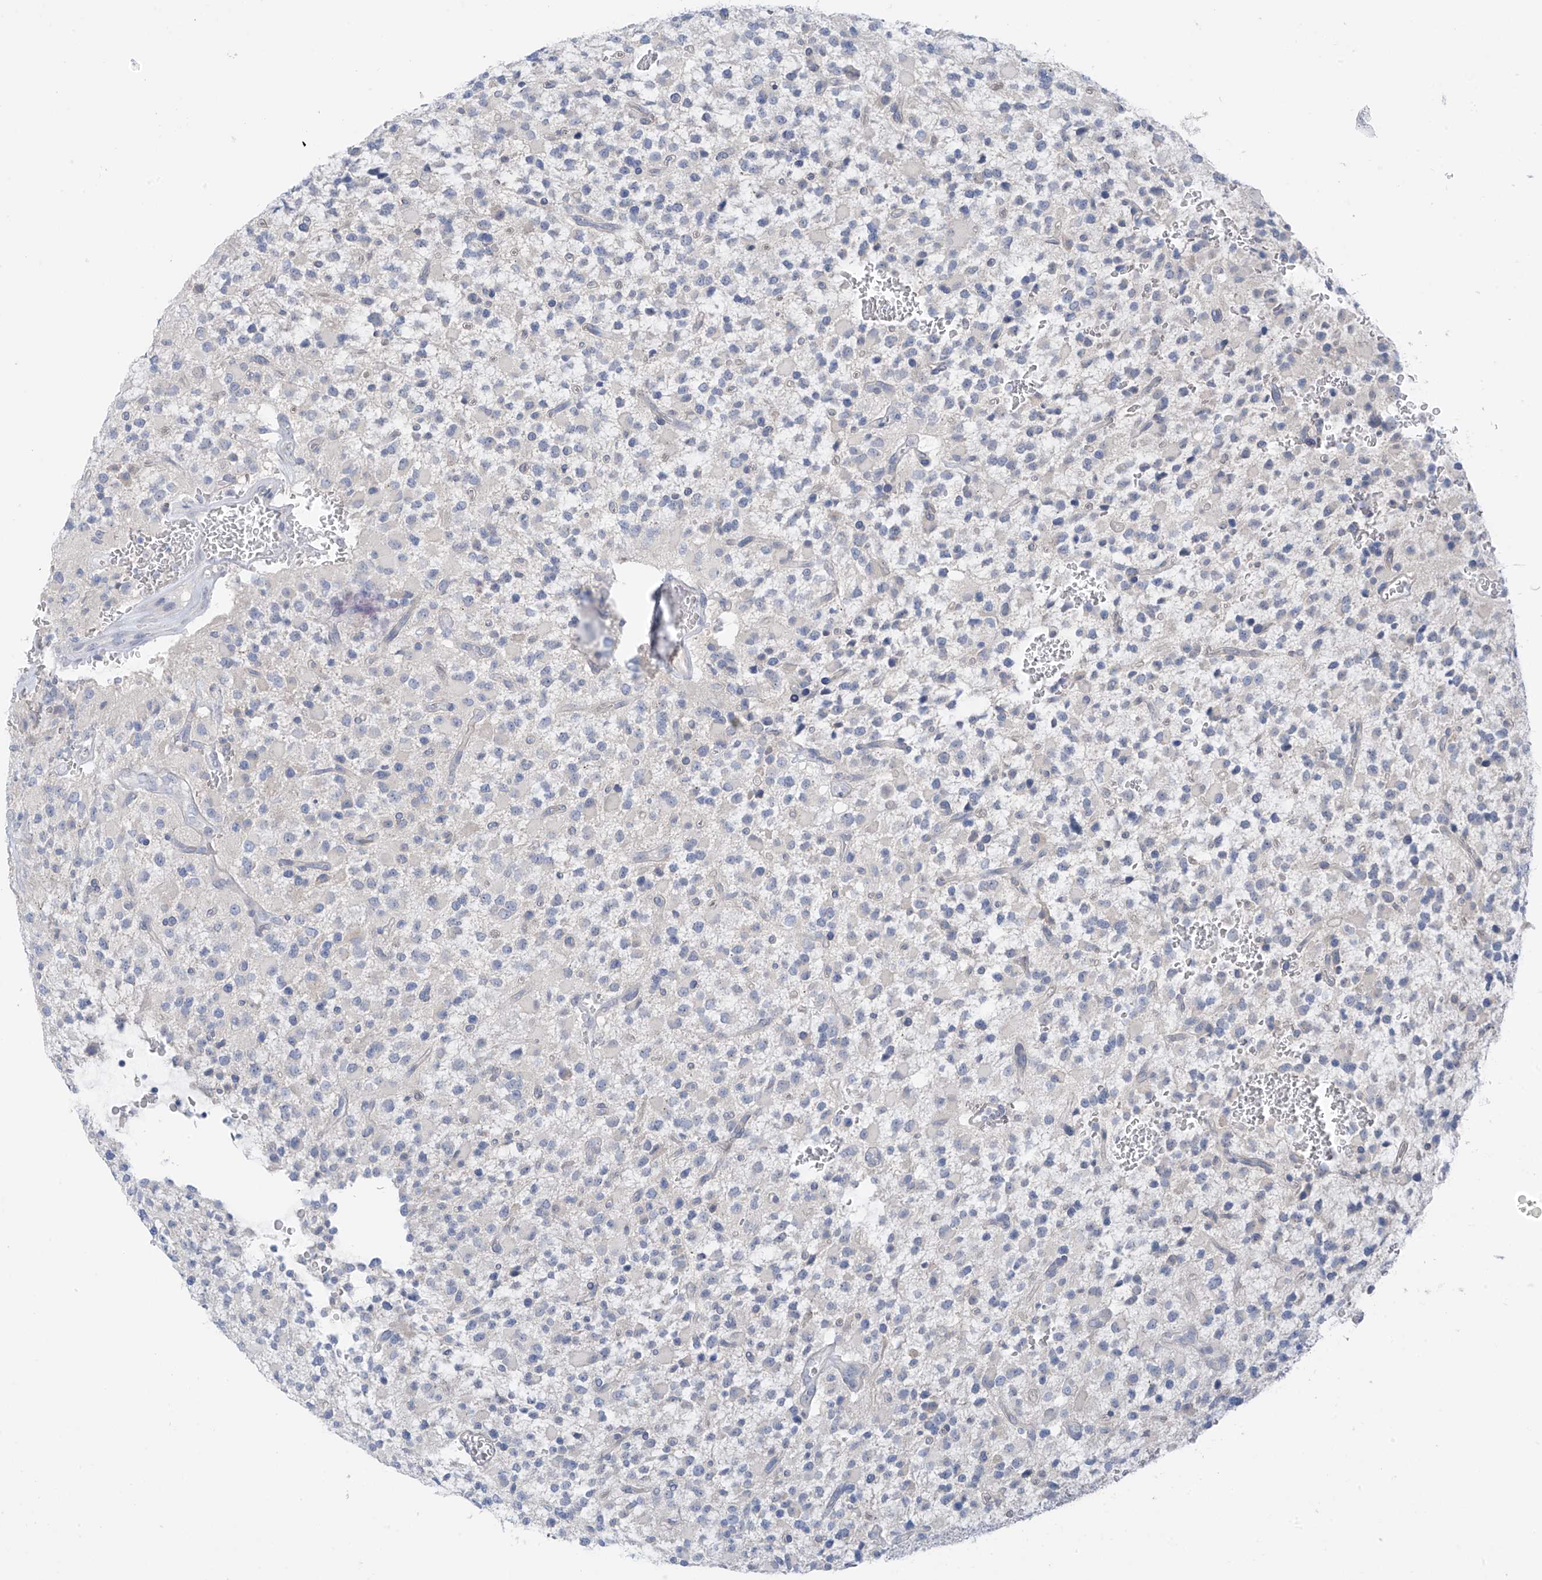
{"staining": {"intensity": "negative", "quantity": "none", "location": "none"}, "tissue": "glioma", "cell_type": "Tumor cells", "image_type": "cancer", "snomed": [{"axis": "morphology", "description": "Glioma, malignant, High grade"}, {"axis": "topography", "description": "Brain"}], "caption": "Immunohistochemical staining of malignant glioma (high-grade) demonstrates no significant positivity in tumor cells.", "gene": "ZNF793", "patient": {"sex": "male", "age": 34}}